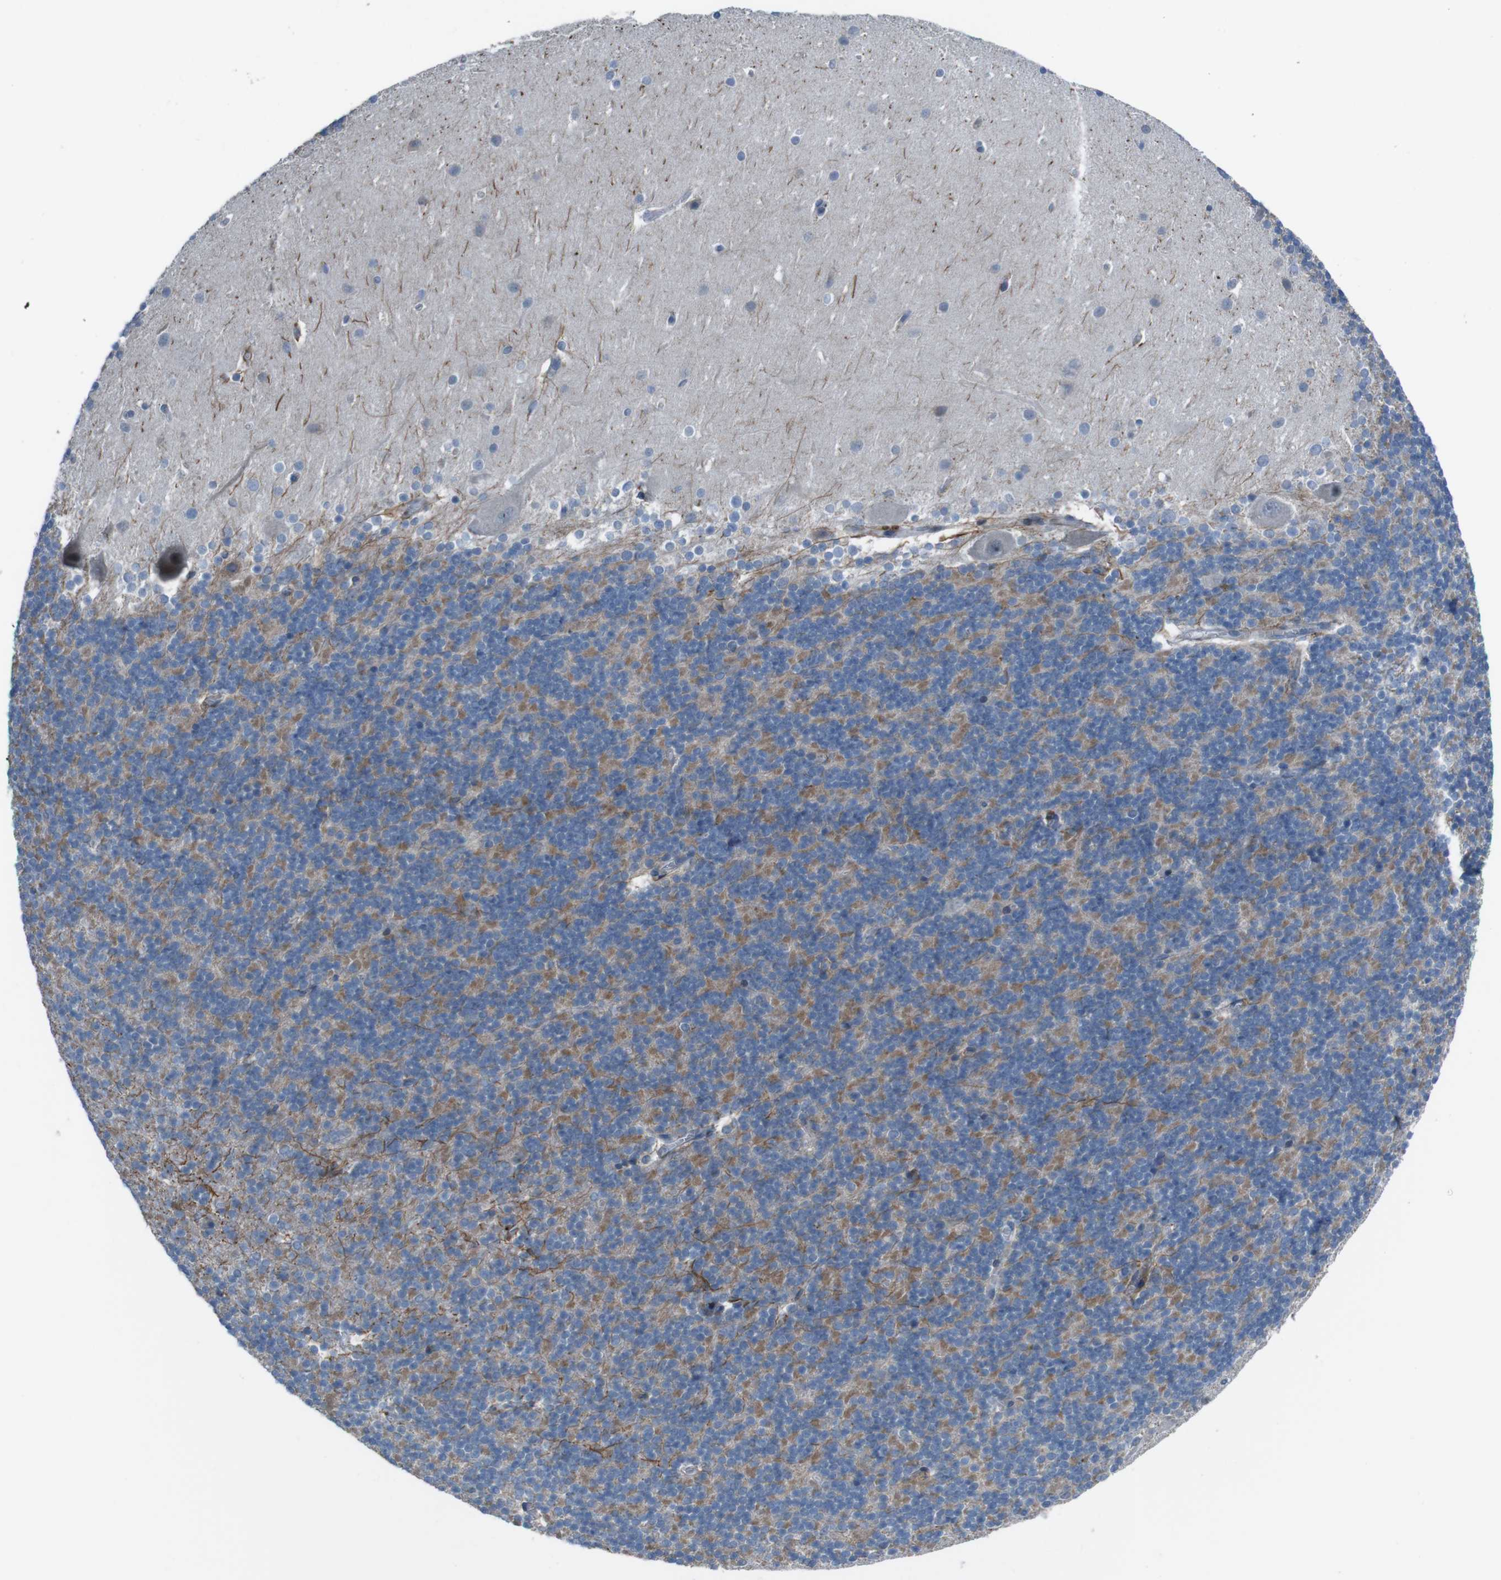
{"staining": {"intensity": "moderate", "quantity": "25%-75%", "location": "cytoplasmic/membranous"}, "tissue": "cerebellum", "cell_type": "Cells in granular layer", "image_type": "normal", "snomed": [{"axis": "morphology", "description": "Normal tissue, NOS"}, {"axis": "topography", "description": "Cerebellum"}], "caption": "High-magnification brightfield microscopy of benign cerebellum stained with DAB (3,3'-diaminobenzidine) (brown) and counterstained with hematoxylin (blue). cells in granular layer exhibit moderate cytoplasmic/membranous expression is seen in approximately25%-75% of cells.", "gene": "CDH22", "patient": {"sex": "female", "age": 19}}